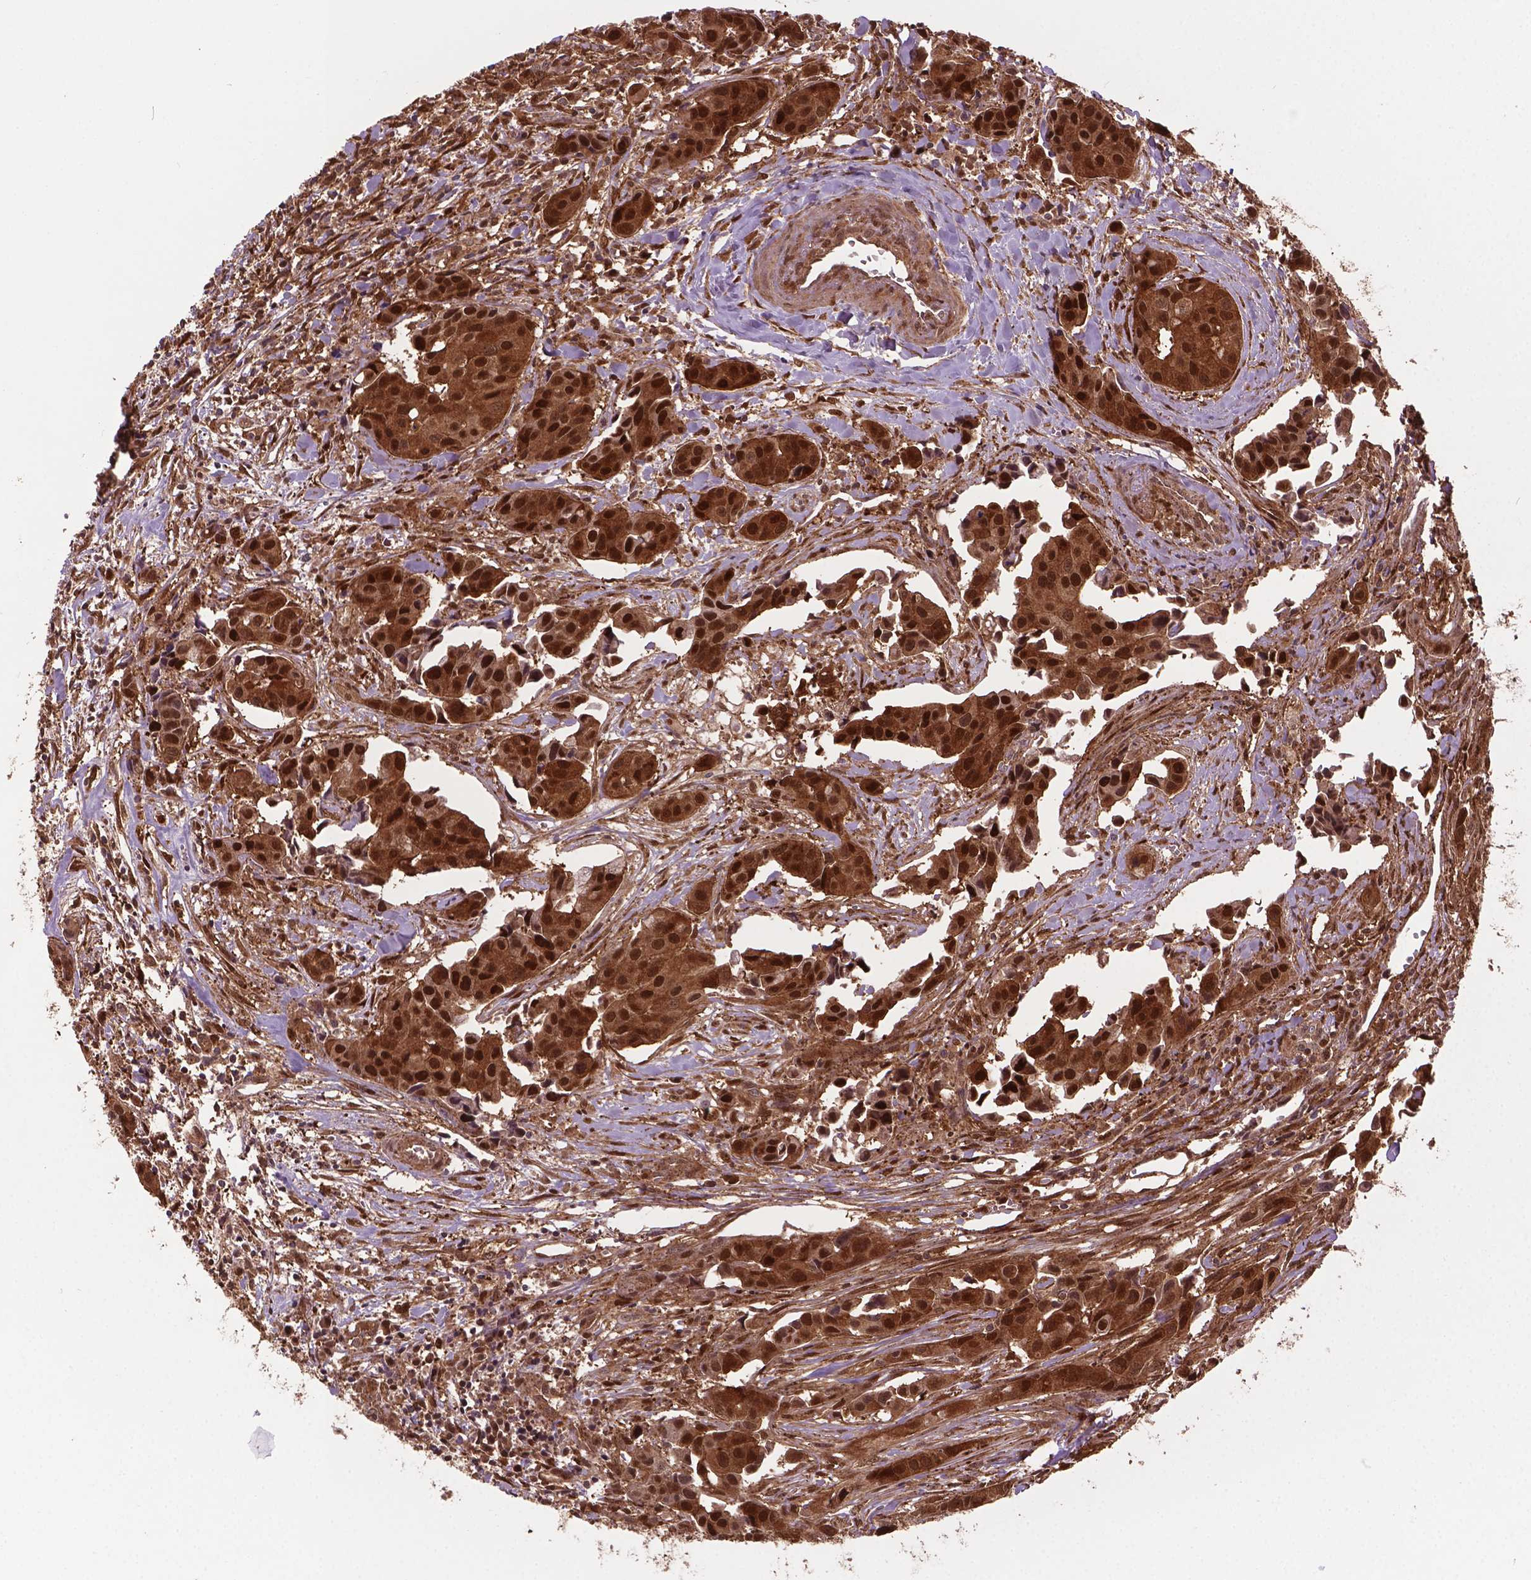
{"staining": {"intensity": "strong", "quantity": ">75%", "location": "cytoplasmic/membranous,nuclear"}, "tissue": "head and neck cancer", "cell_type": "Tumor cells", "image_type": "cancer", "snomed": [{"axis": "morphology", "description": "Adenocarcinoma, NOS"}, {"axis": "topography", "description": "Head-Neck"}], "caption": "Head and neck cancer was stained to show a protein in brown. There is high levels of strong cytoplasmic/membranous and nuclear positivity in approximately >75% of tumor cells.", "gene": "PLIN3", "patient": {"sex": "male", "age": 76}}